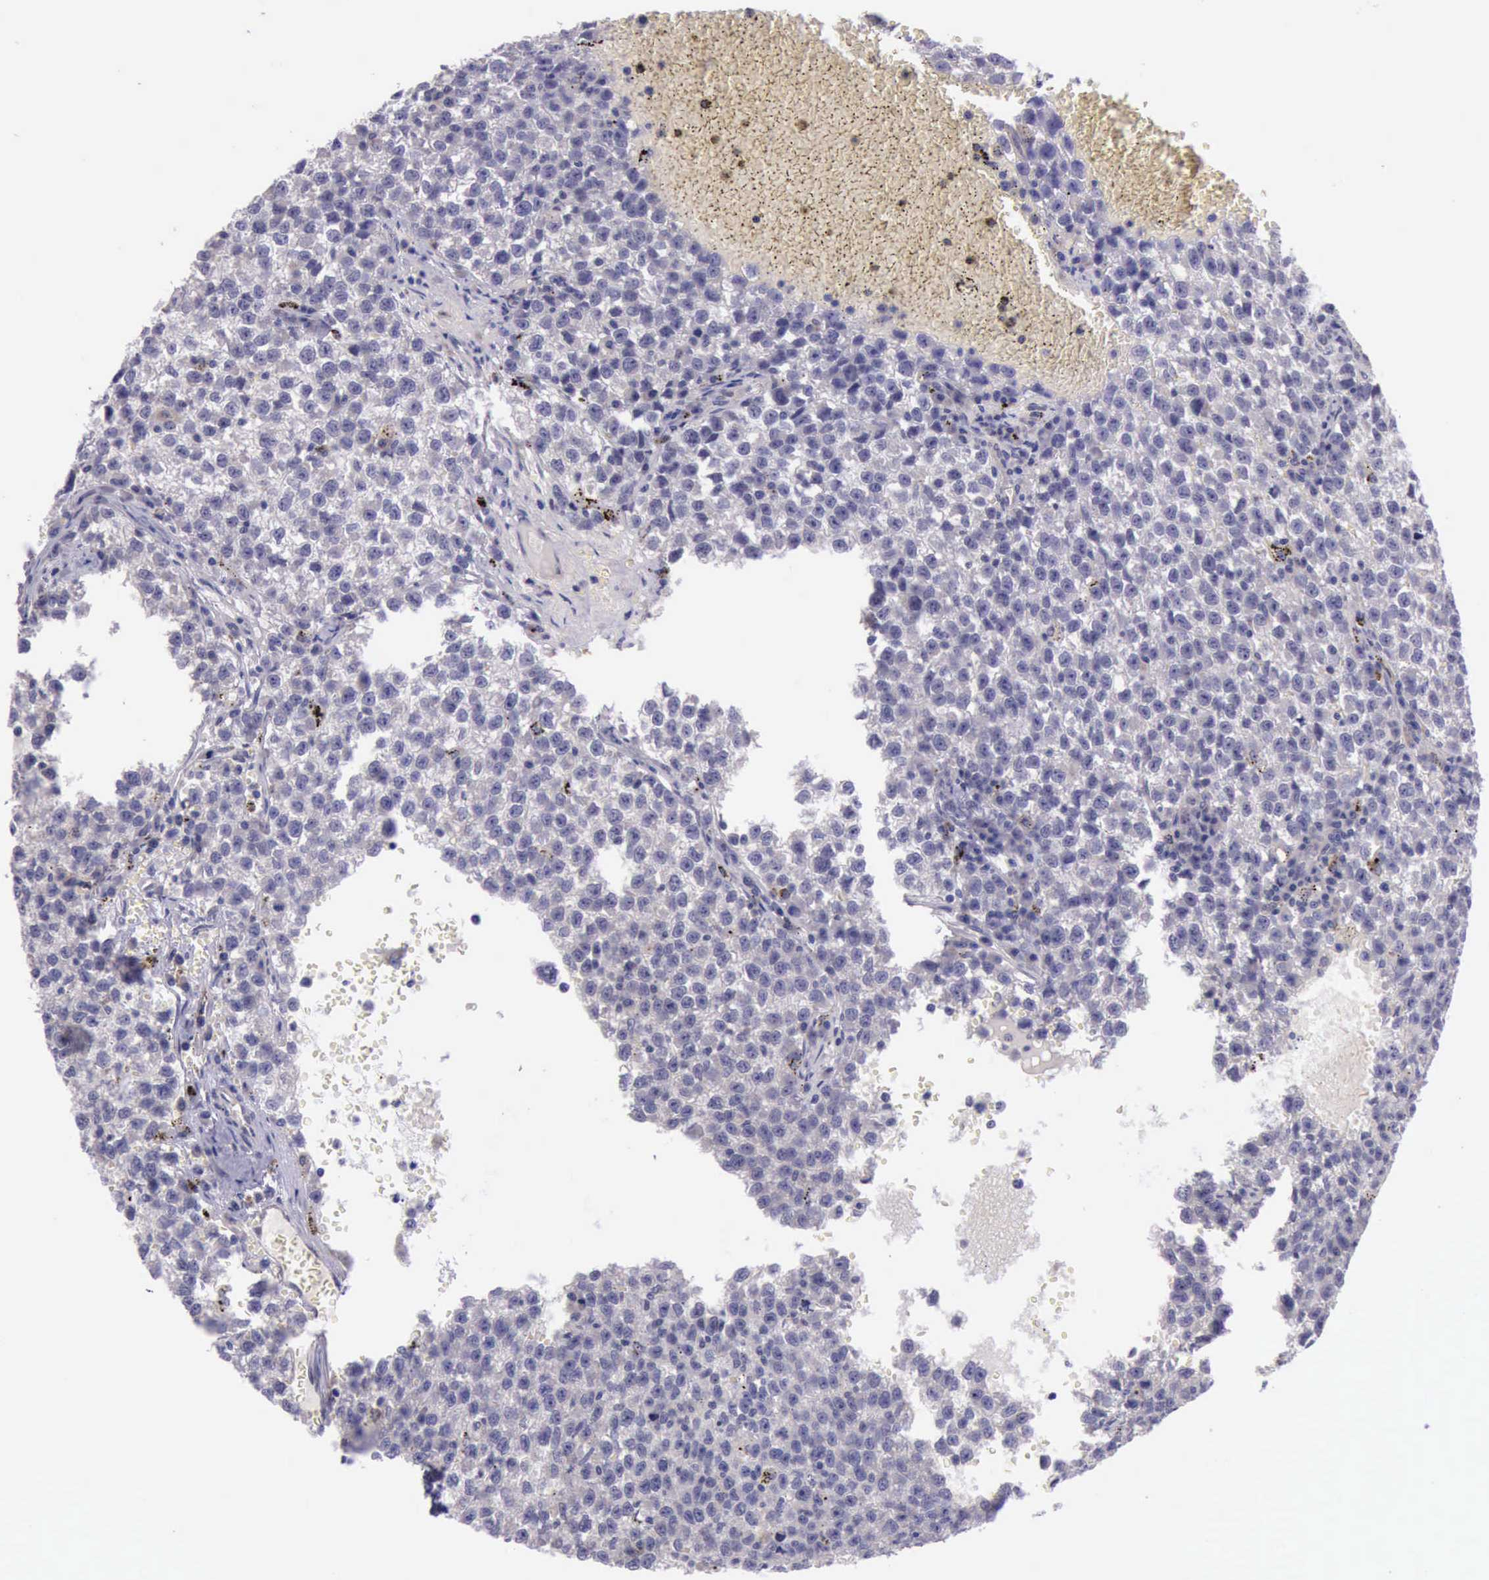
{"staining": {"intensity": "weak", "quantity": ">75%", "location": "cytoplasmic/membranous"}, "tissue": "testis cancer", "cell_type": "Tumor cells", "image_type": "cancer", "snomed": [{"axis": "morphology", "description": "Seminoma, NOS"}, {"axis": "topography", "description": "Testis"}], "caption": "Testis seminoma stained for a protein displays weak cytoplasmic/membranous positivity in tumor cells.", "gene": "PLEK2", "patient": {"sex": "male", "age": 35}}